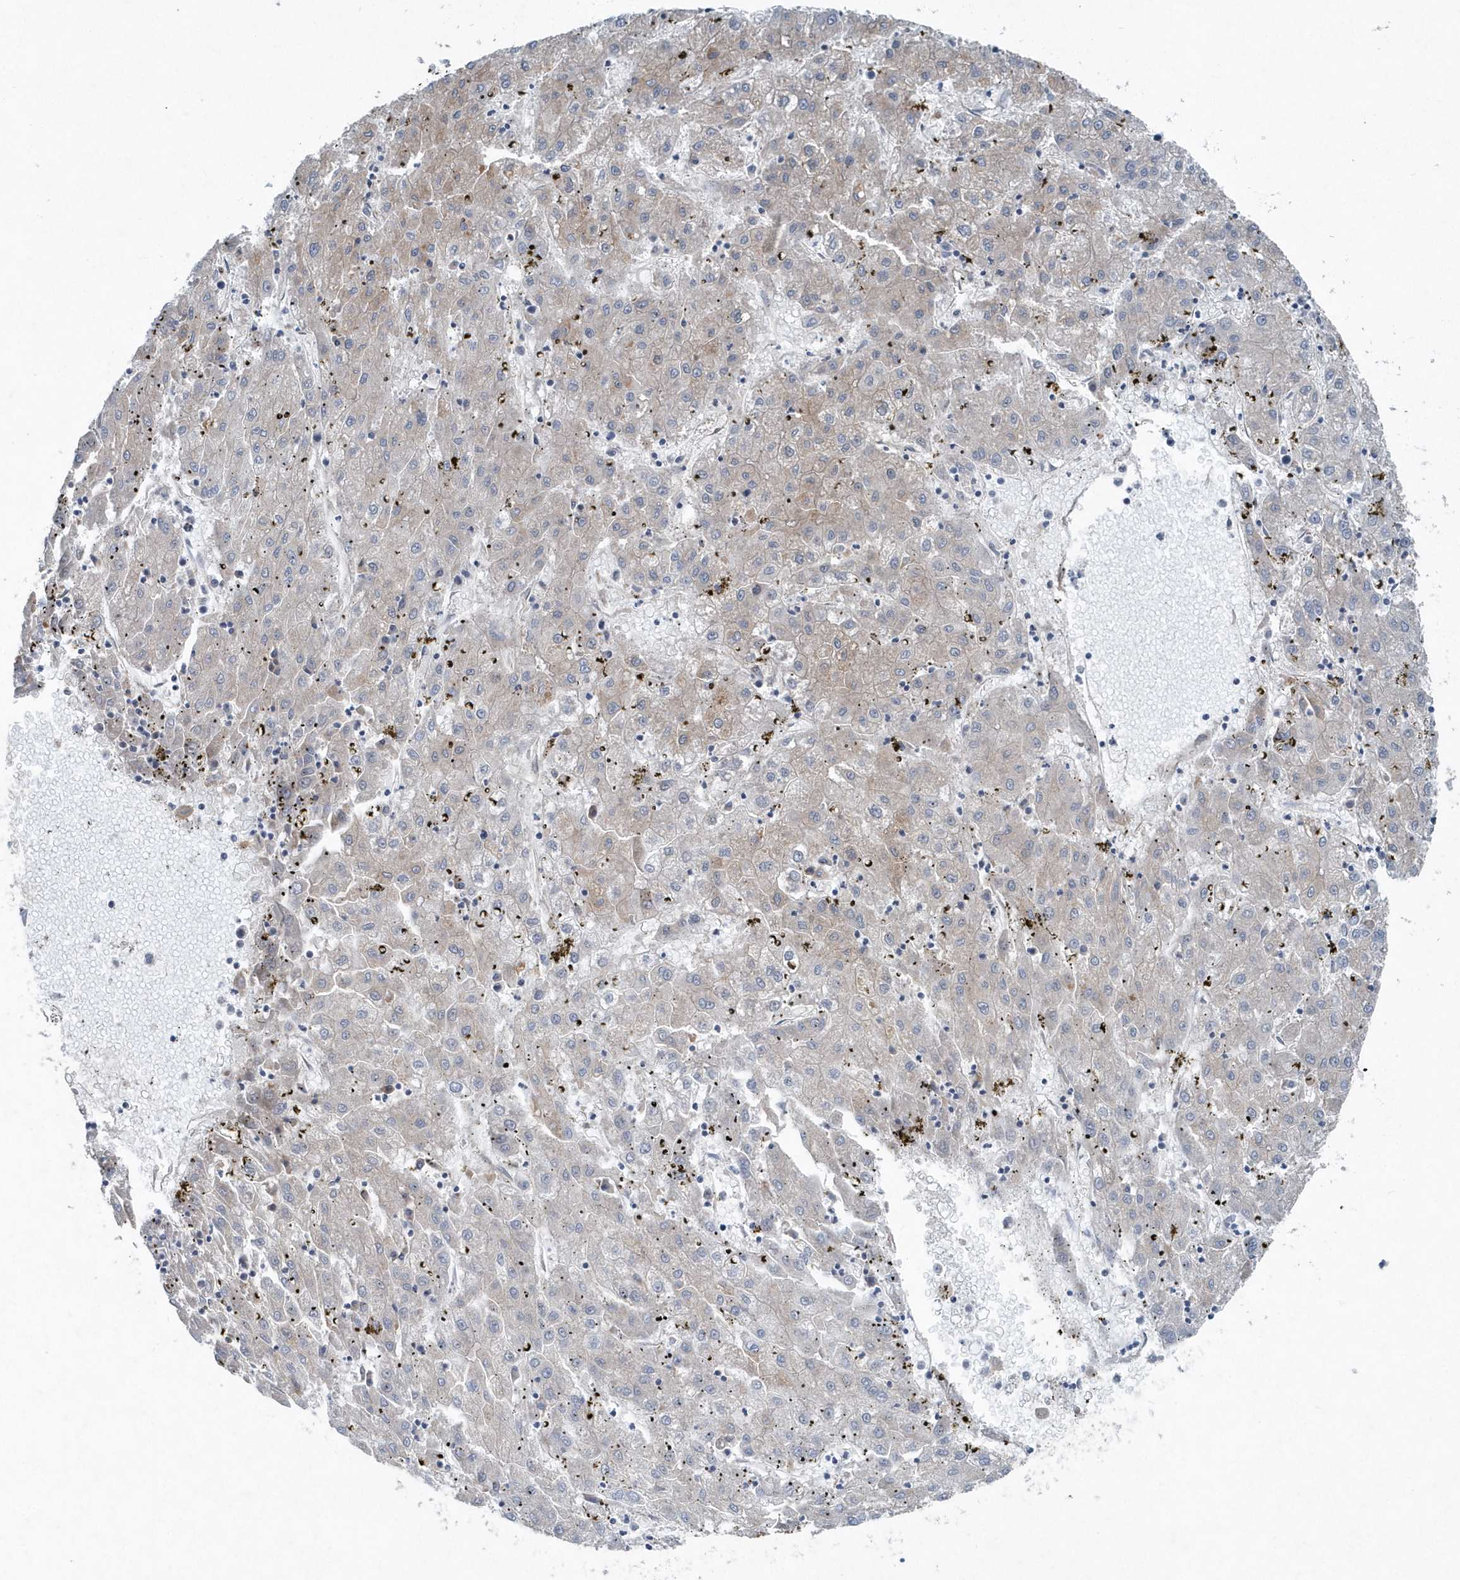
{"staining": {"intensity": "weak", "quantity": "<25%", "location": "cytoplasmic/membranous"}, "tissue": "liver cancer", "cell_type": "Tumor cells", "image_type": "cancer", "snomed": [{"axis": "morphology", "description": "Carcinoma, Hepatocellular, NOS"}, {"axis": "topography", "description": "Liver"}], "caption": "Protein analysis of hepatocellular carcinoma (liver) reveals no significant staining in tumor cells.", "gene": "MCC", "patient": {"sex": "male", "age": 72}}